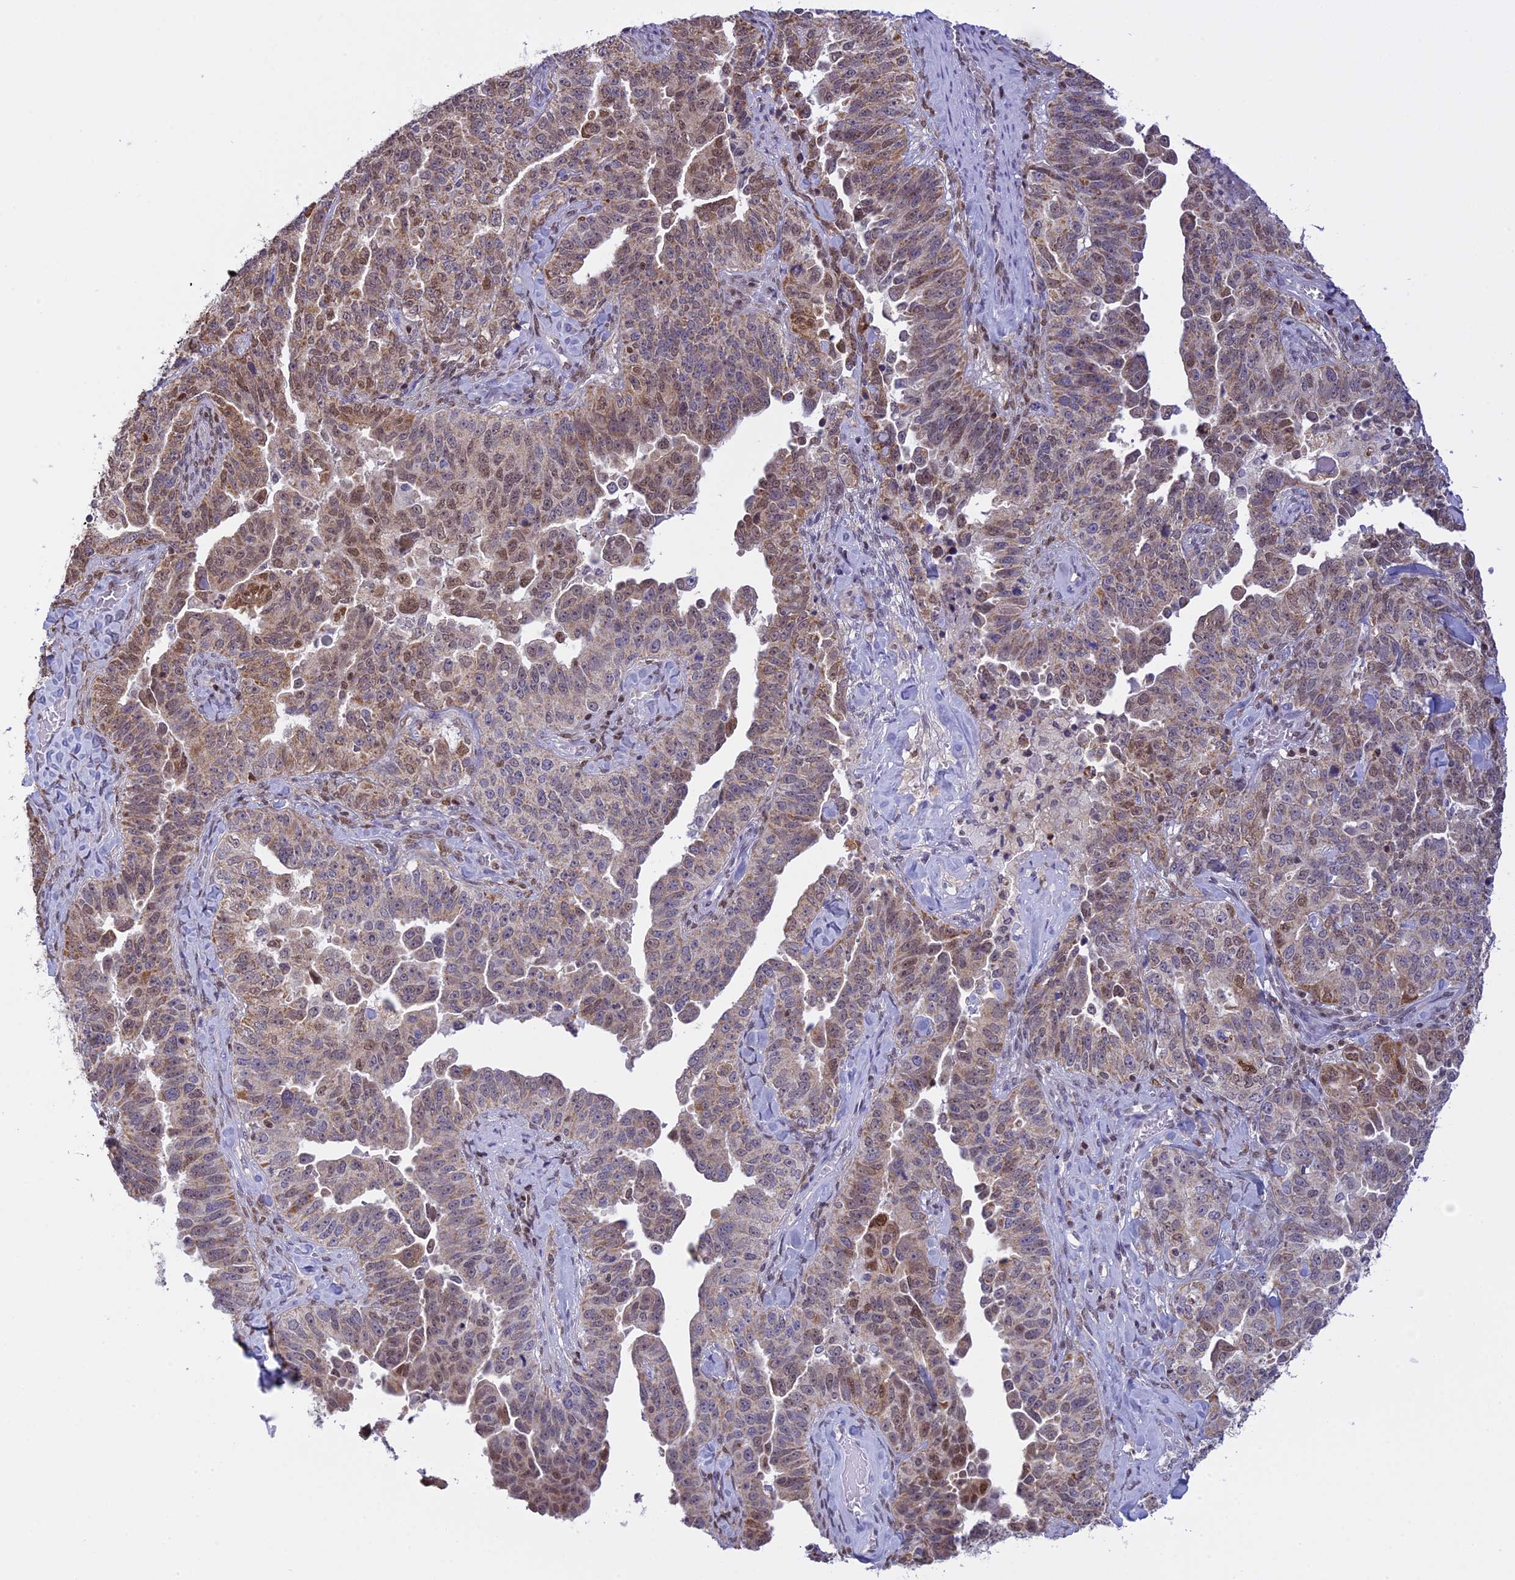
{"staining": {"intensity": "moderate", "quantity": "25%-75%", "location": "cytoplasmic/membranous,nuclear"}, "tissue": "ovarian cancer", "cell_type": "Tumor cells", "image_type": "cancer", "snomed": [{"axis": "morphology", "description": "Carcinoma, endometroid"}, {"axis": "topography", "description": "Ovary"}], "caption": "Immunohistochemistry image of neoplastic tissue: human endometroid carcinoma (ovarian) stained using immunohistochemistry (IHC) shows medium levels of moderate protein expression localized specifically in the cytoplasmic/membranous and nuclear of tumor cells, appearing as a cytoplasmic/membranous and nuclear brown color.", "gene": "IZUMO2", "patient": {"sex": "female", "age": 62}}